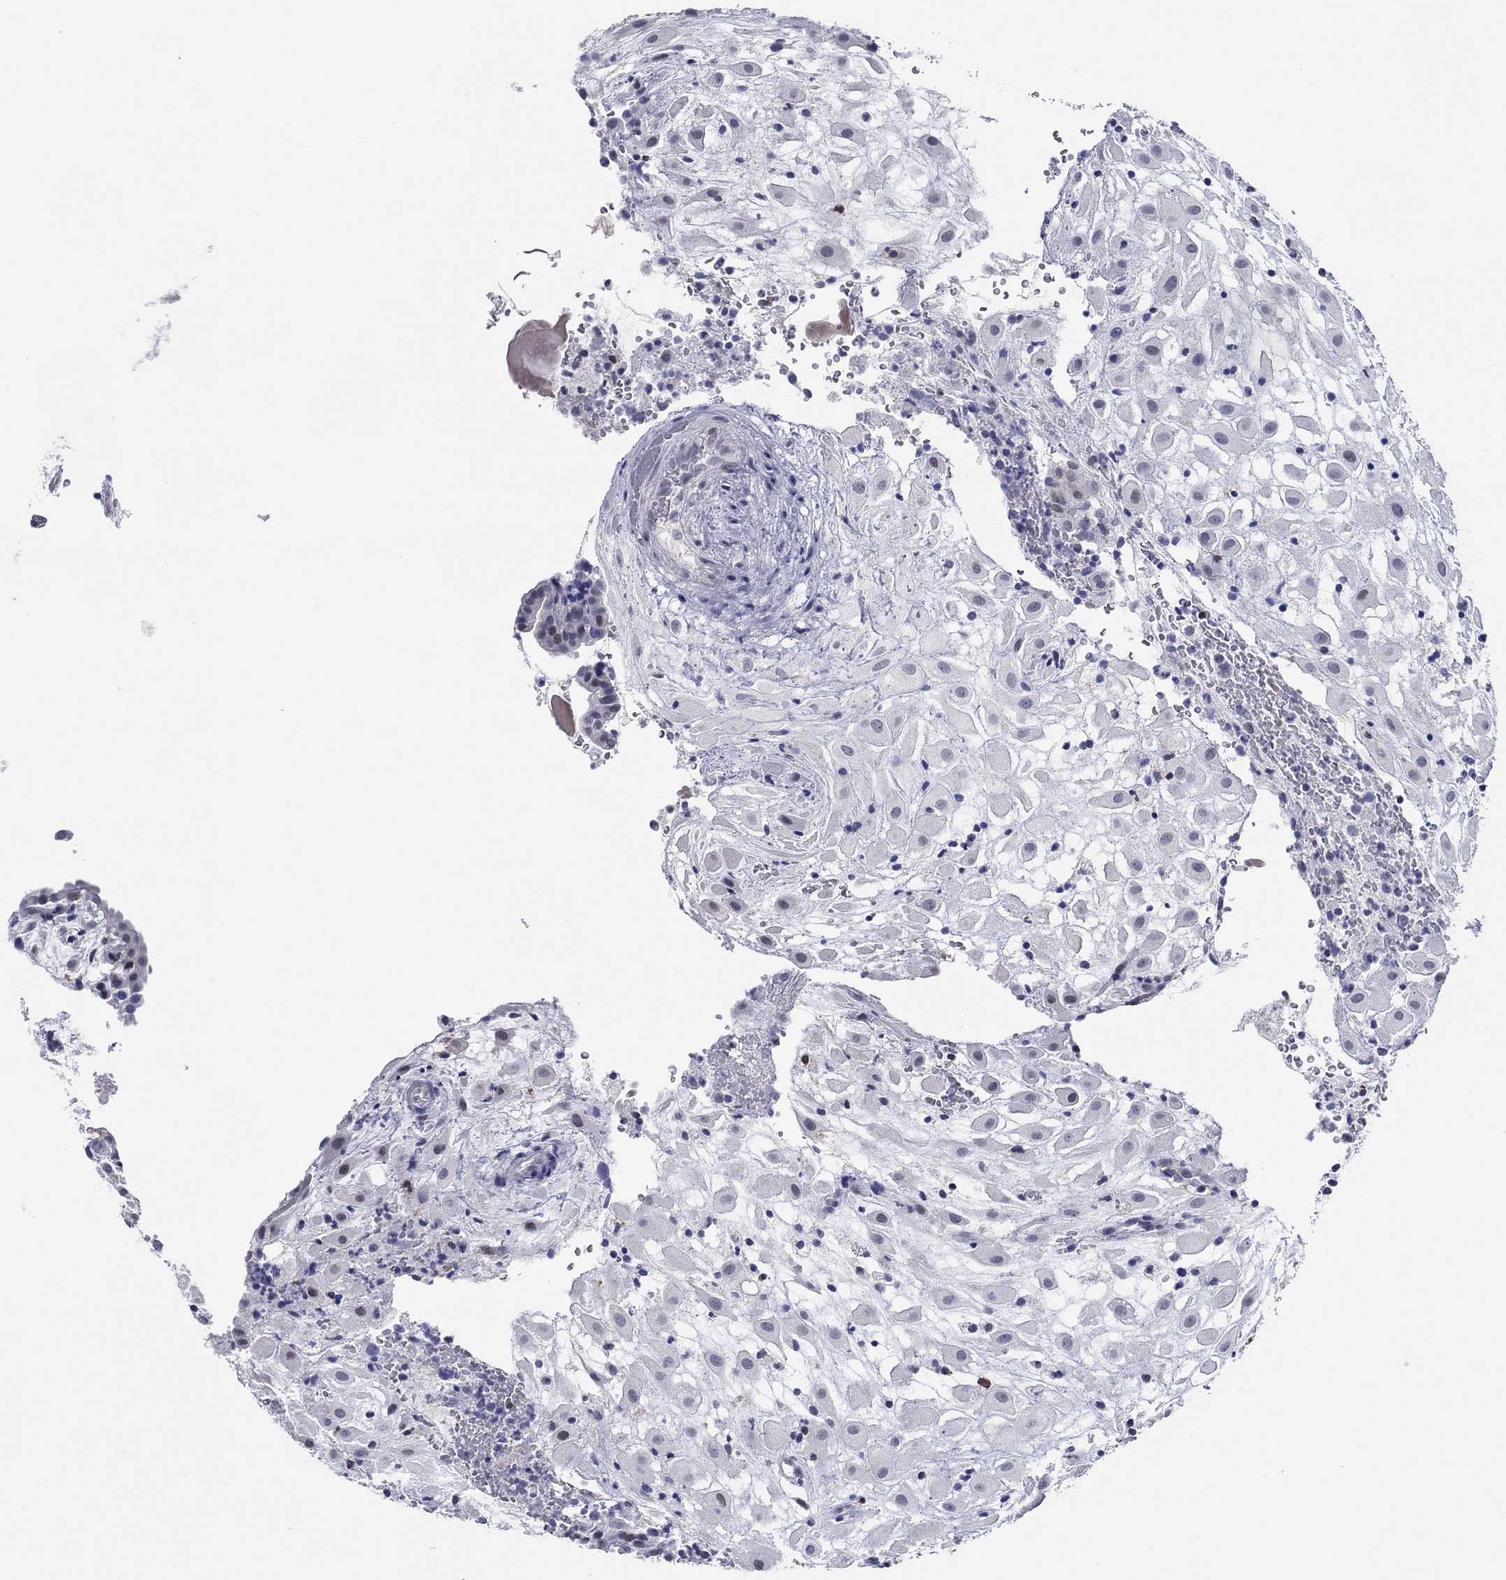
{"staining": {"intensity": "negative", "quantity": "none", "location": "none"}, "tissue": "placenta", "cell_type": "Decidual cells", "image_type": "normal", "snomed": [{"axis": "morphology", "description": "Normal tissue, NOS"}, {"axis": "topography", "description": "Placenta"}], "caption": "Immunohistochemistry (IHC) photomicrograph of benign placenta: placenta stained with DAB exhibits no significant protein positivity in decidual cells. (DAB immunohistochemistry (IHC) visualized using brightfield microscopy, high magnification).", "gene": "ITGAE", "patient": {"sex": "female", "age": 24}}